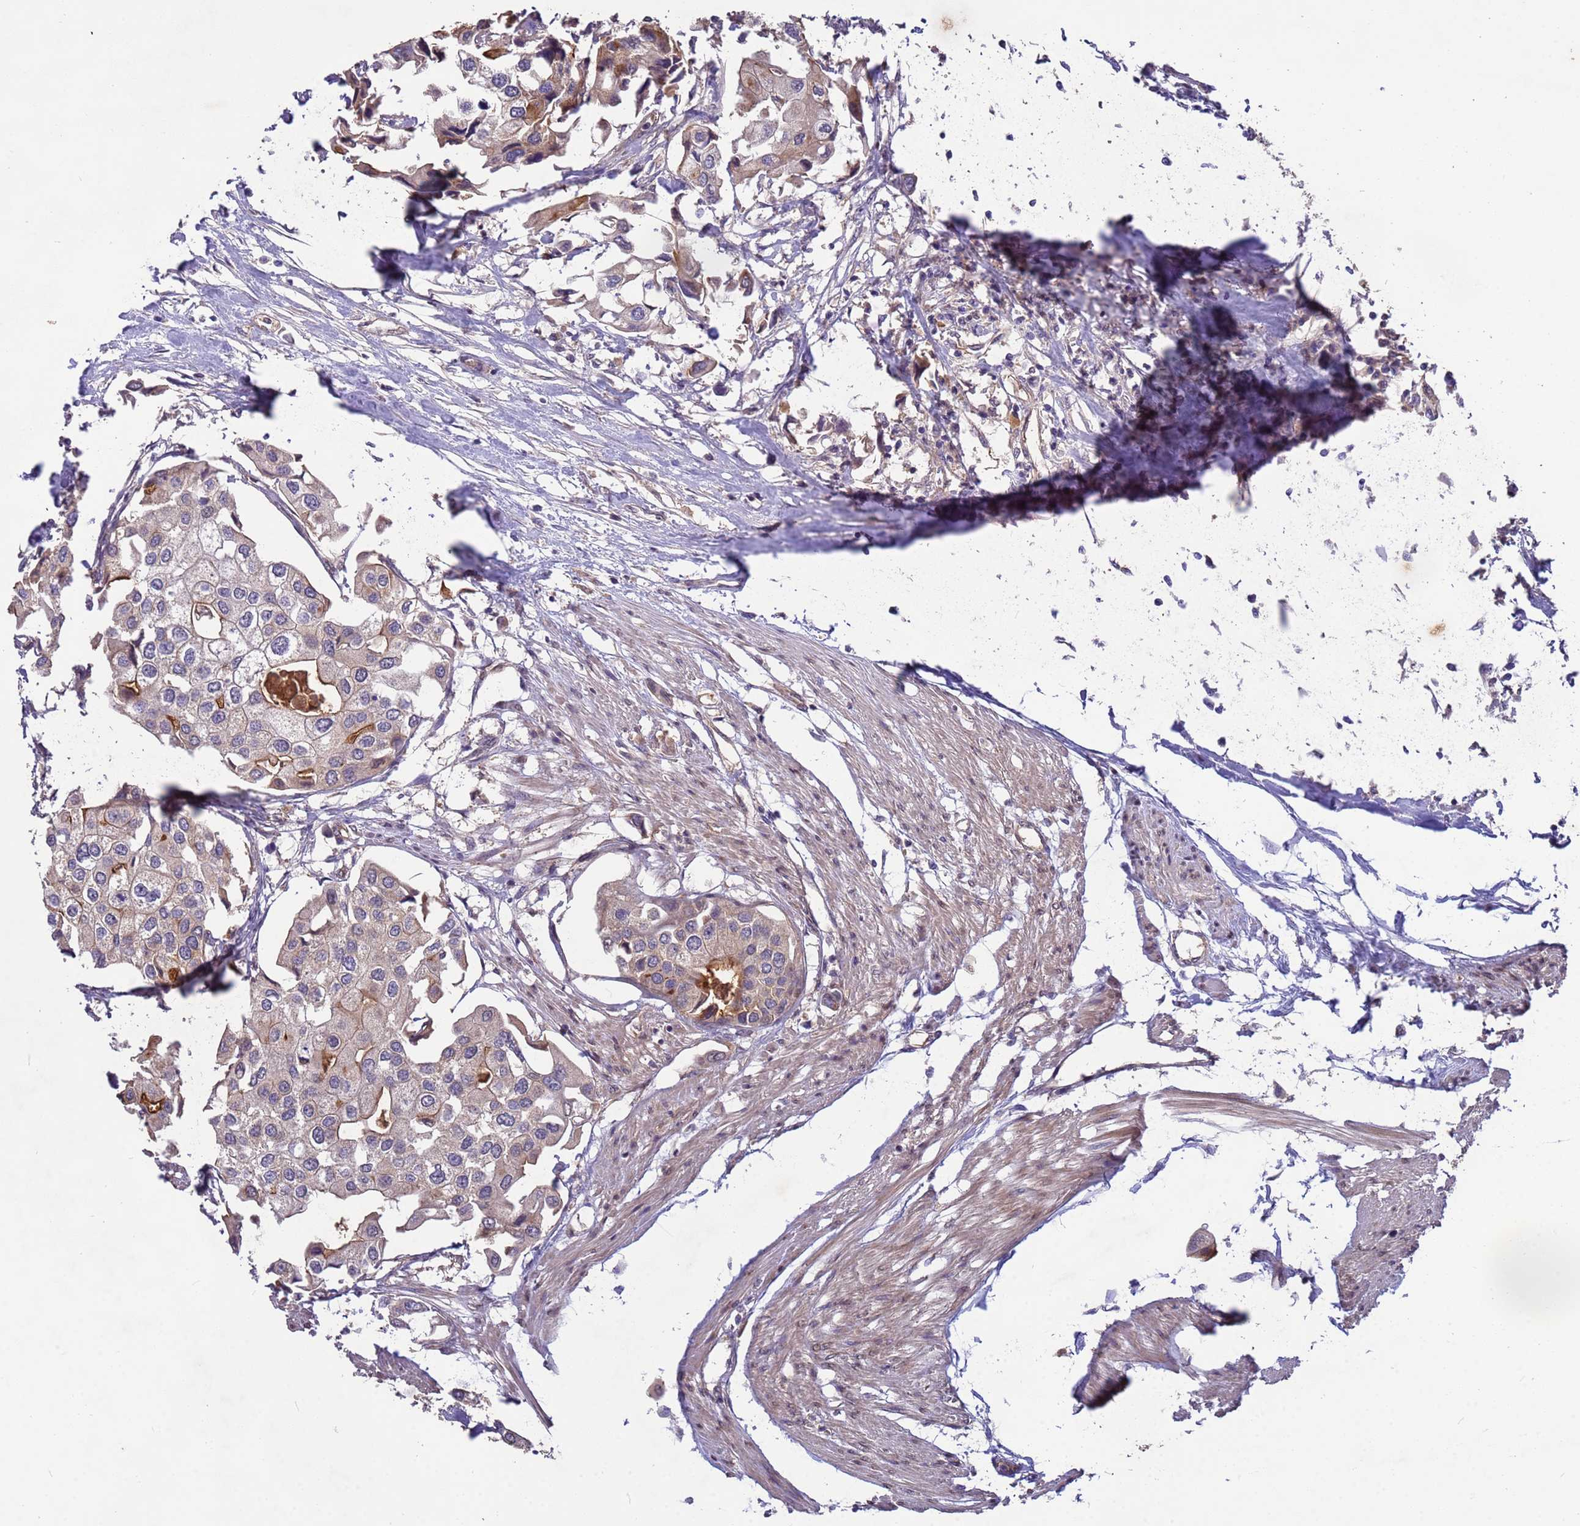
{"staining": {"intensity": "weak", "quantity": "<25%", "location": "cytoplasmic/membranous"}, "tissue": "urothelial cancer", "cell_type": "Tumor cells", "image_type": "cancer", "snomed": [{"axis": "morphology", "description": "Urothelial carcinoma, High grade"}, {"axis": "topography", "description": "Urinary bladder"}], "caption": "A photomicrograph of high-grade urothelial carcinoma stained for a protein shows no brown staining in tumor cells.", "gene": "PPP2CB", "patient": {"sex": "male", "age": 64}}